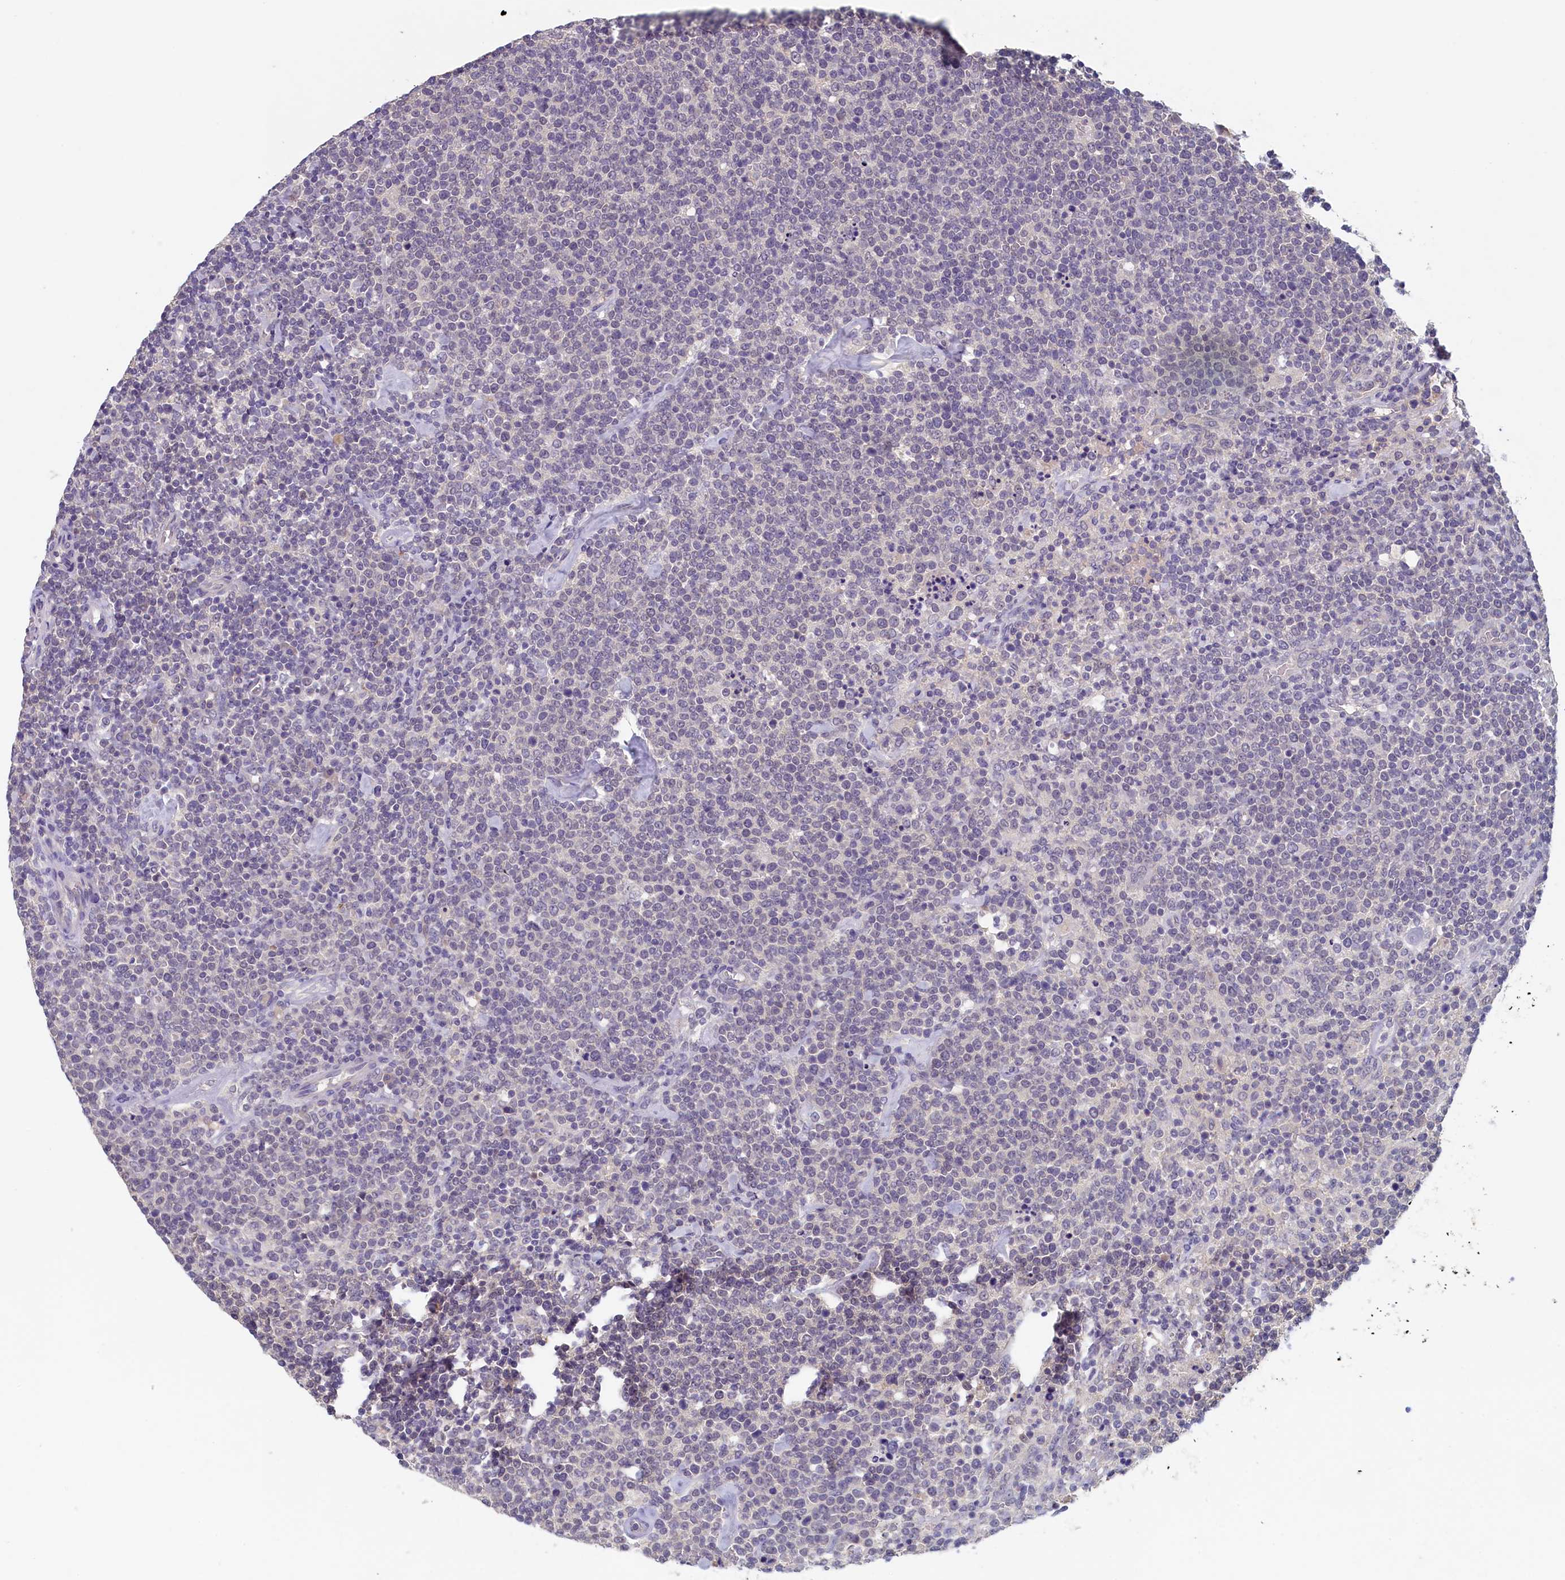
{"staining": {"intensity": "negative", "quantity": "none", "location": "none"}, "tissue": "lymphoma", "cell_type": "Tumor cells", "image_type": "cancer", "snomed": [{"axis": "morphology", "description": "Malignant lymphoma, non-Hodgkin's type, High grade"}, {"axis": "topography", "description": "Lymph node"}], "caption": "Tumor cells are negative for protein expression in human malignant lymphoma, non-Hodgkin's type (high-grade). (Immunohistochemistry (ihc), brightfield microscopy, high magnification).", "gene": "NUBP2", "patient": {"sex": "male", "age": 61}}